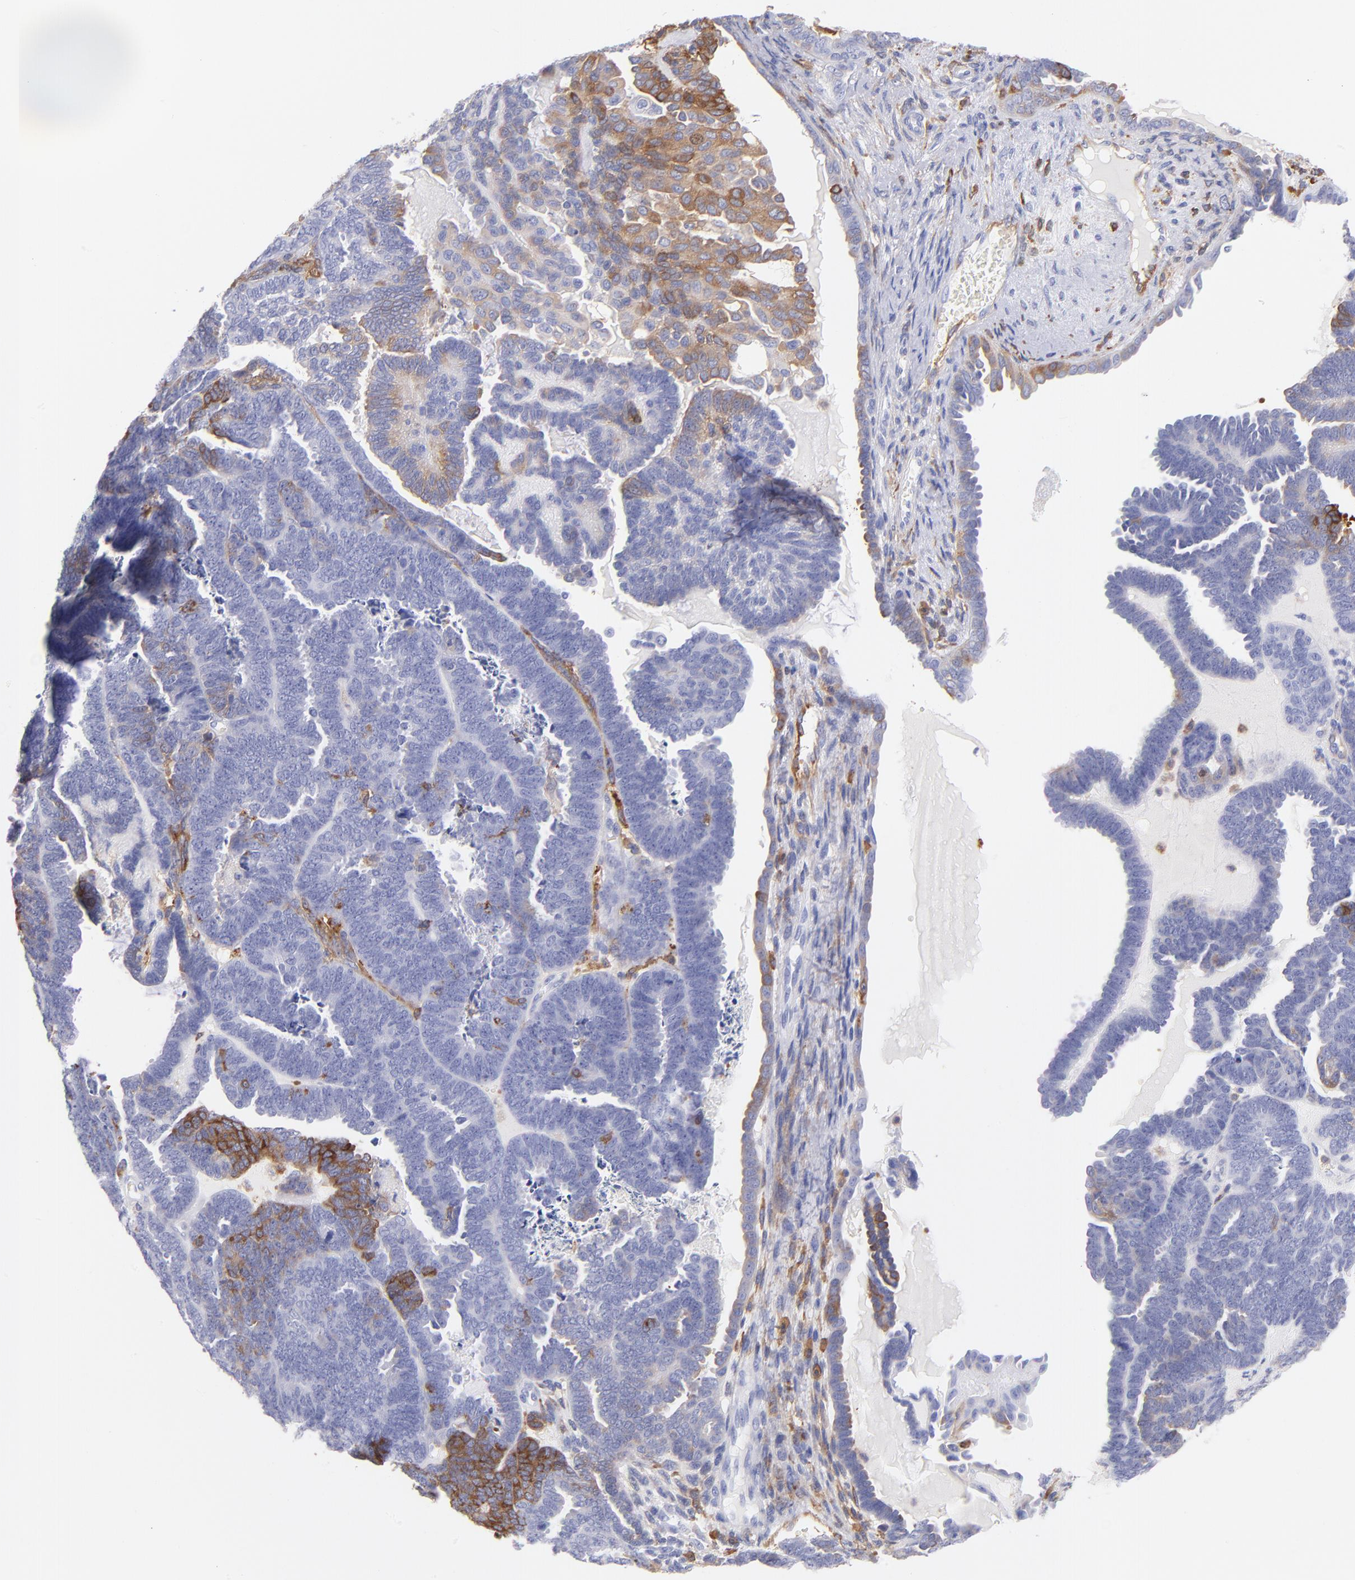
{"staining": {"intensity": "moderate", "quantity": "25%-75%", "location": "cytoplasmic/membranous"}, "tissue": "endometrial cancer", "cell_type": "Tumor cells", "image_type": "cancer", "snomed": [{"axis": "morphology", "description": "Neoplasm, malignant, NOS"}, {"axis": "topography", "description": "Endometrium"}], "caption": "High-magnification brightfield microscopy of endometrial cancer stained with DAB (3,3'-diaminobenzidine) (brown) and counterstained with hematoxylin (blue). tumor cells exhibit moderate cytoplasmic/membranous expression is identified in about25%-75% of cells. Immunohistochemistry stains the protein of interest in brown and the nuclei are stained blue.", "gene": "PRKCA", "patient": {"sex": "female", "age": 74}}